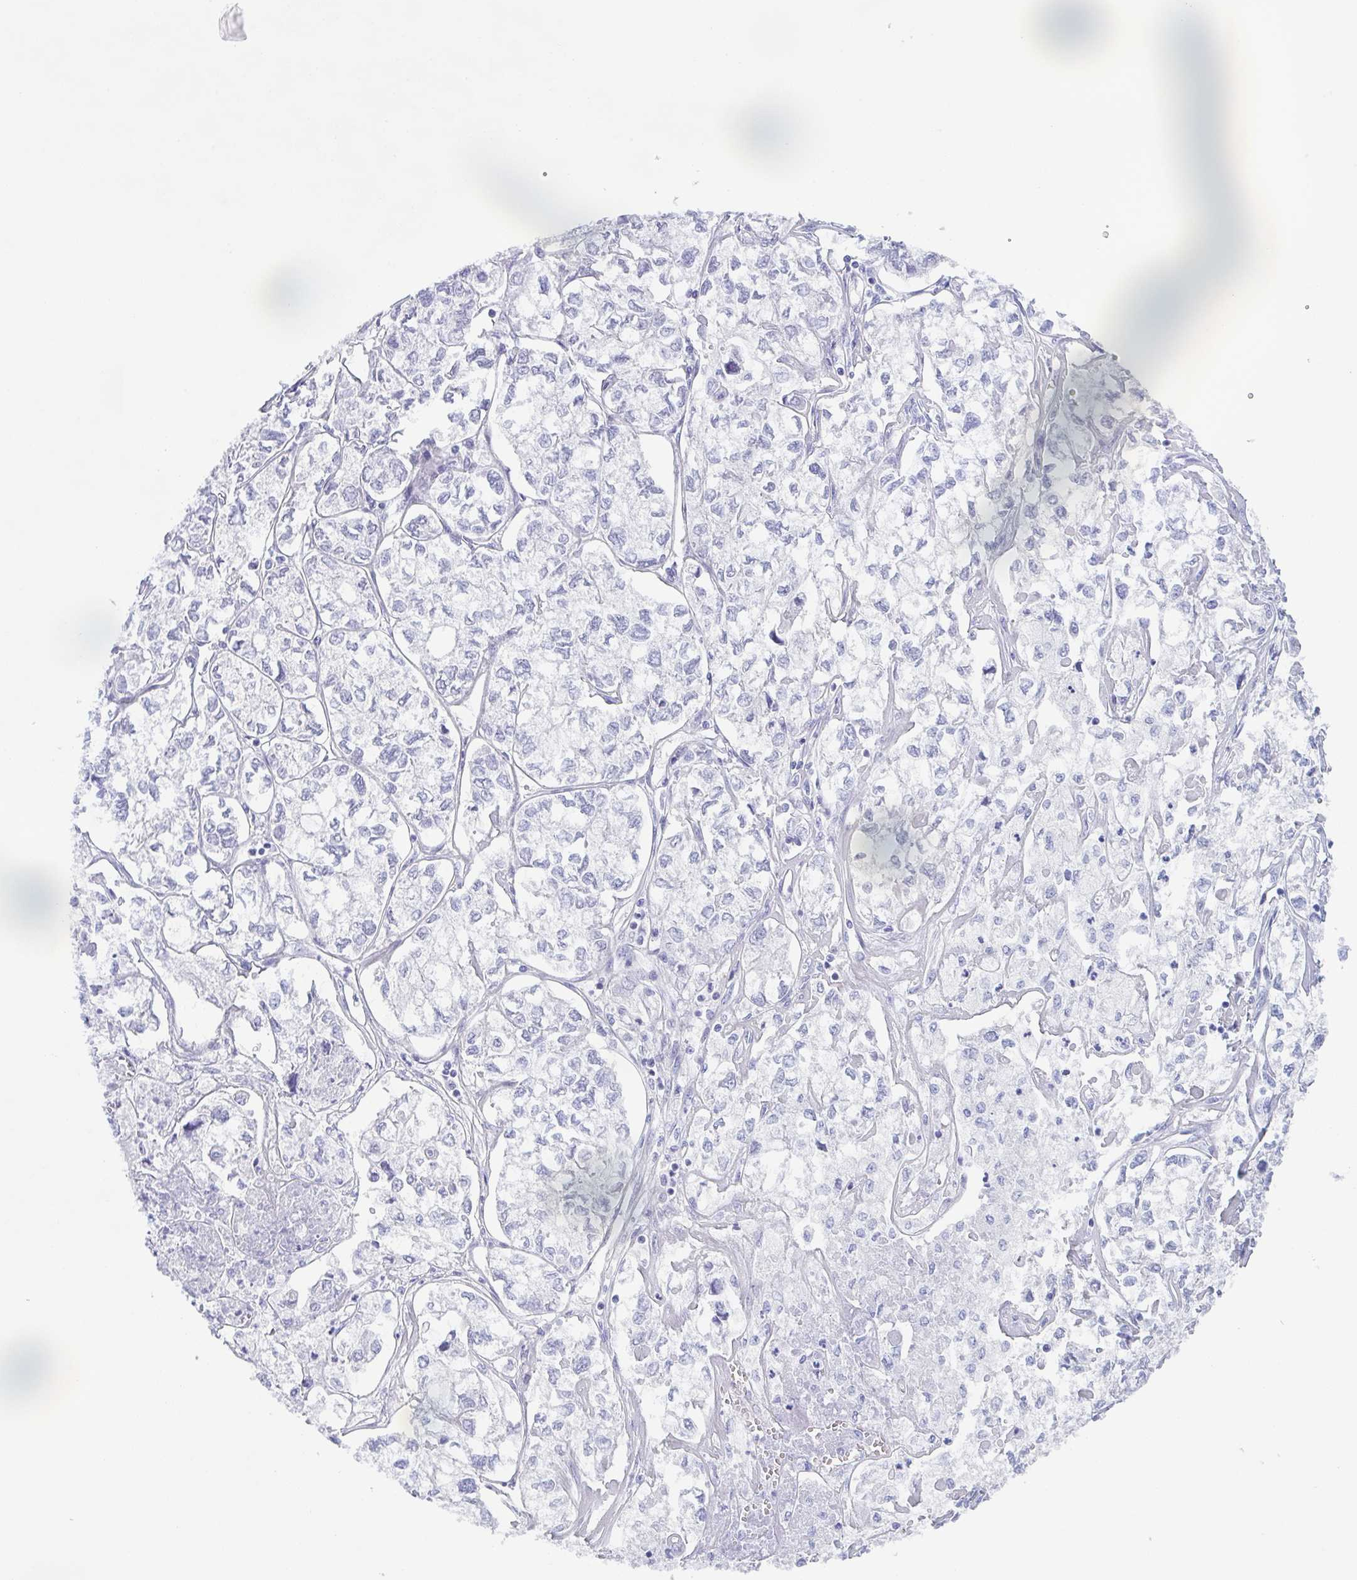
{"staining": {"intensity": "negative", "quantity": "none", "location": "none"}, "tissue": "ovarian cancer", "cell_type": "Tumor cells", "image_type": "cancer", "snomed": [{"axis": "morphology", "description": "Carcinoma, endometroid"}, {"axis": "topography", "description": "Ovary"}], "caption": "High power microscopy photomicrograph of an immunohistochemistry (IHC) micrograph of ovarian cancer, revealing no significant staining in tumor cells.", "gene": "DYNC1I1", "patient": {"sex": "female", "age": 64}}